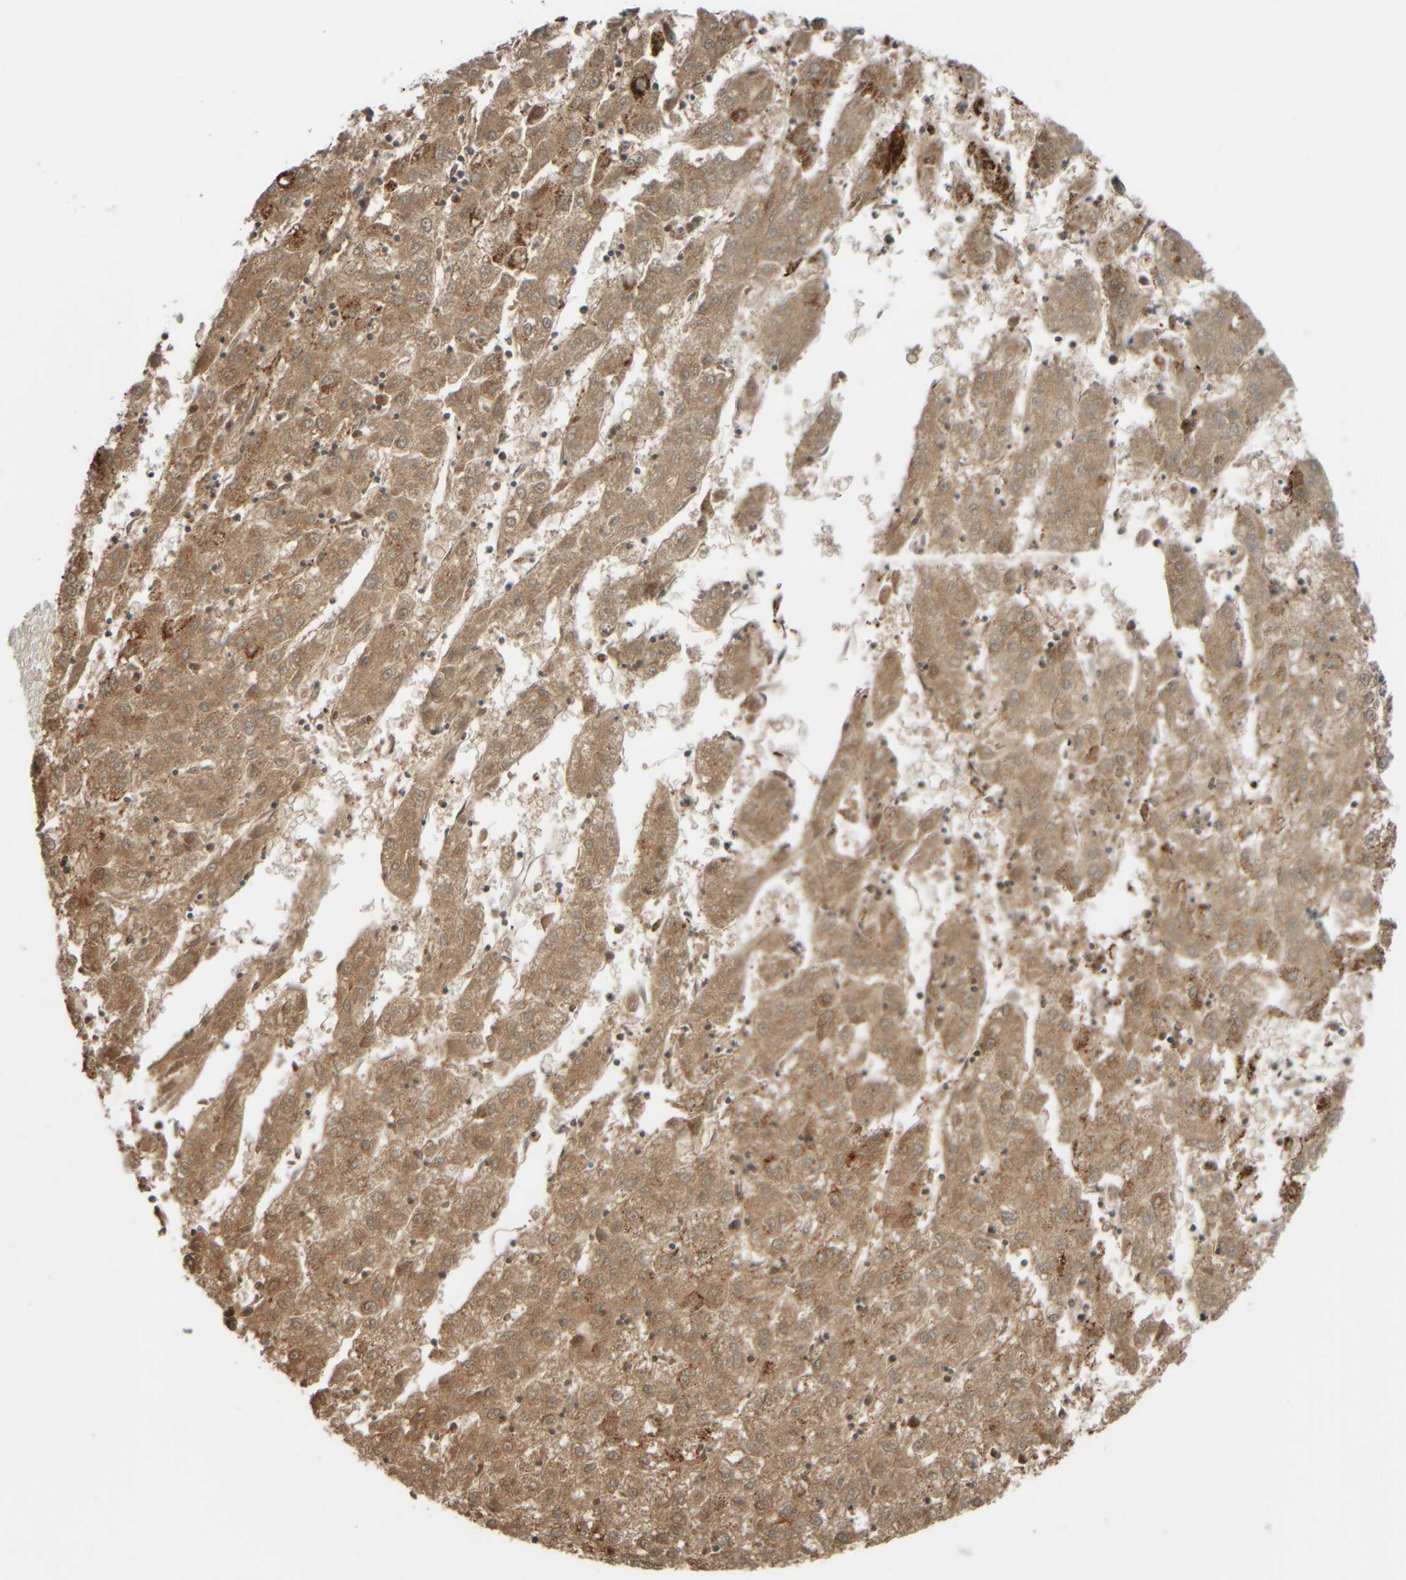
{"staining": {"intensity": "moderate", "quantity": ">75%", "location": "cytoplasmic/membranous"}, "tissue": "liver cancer", "cell_type": "Tumor cells", "image_type": "cancer", "snomed": [{"axis": "morphology", "description": "Carcinoma, Hepatocellular, NOS"}, {"axis": "topography", "description": "Liver"}], "caption": "Protein staining by IHC displays moderate cytoplasmic/membranous staining in about >75% of tumor cells in hepatocellular carcinoma (liver).", "gene": "SPAG5", "patient": {"sex": "male", "age": 72}}